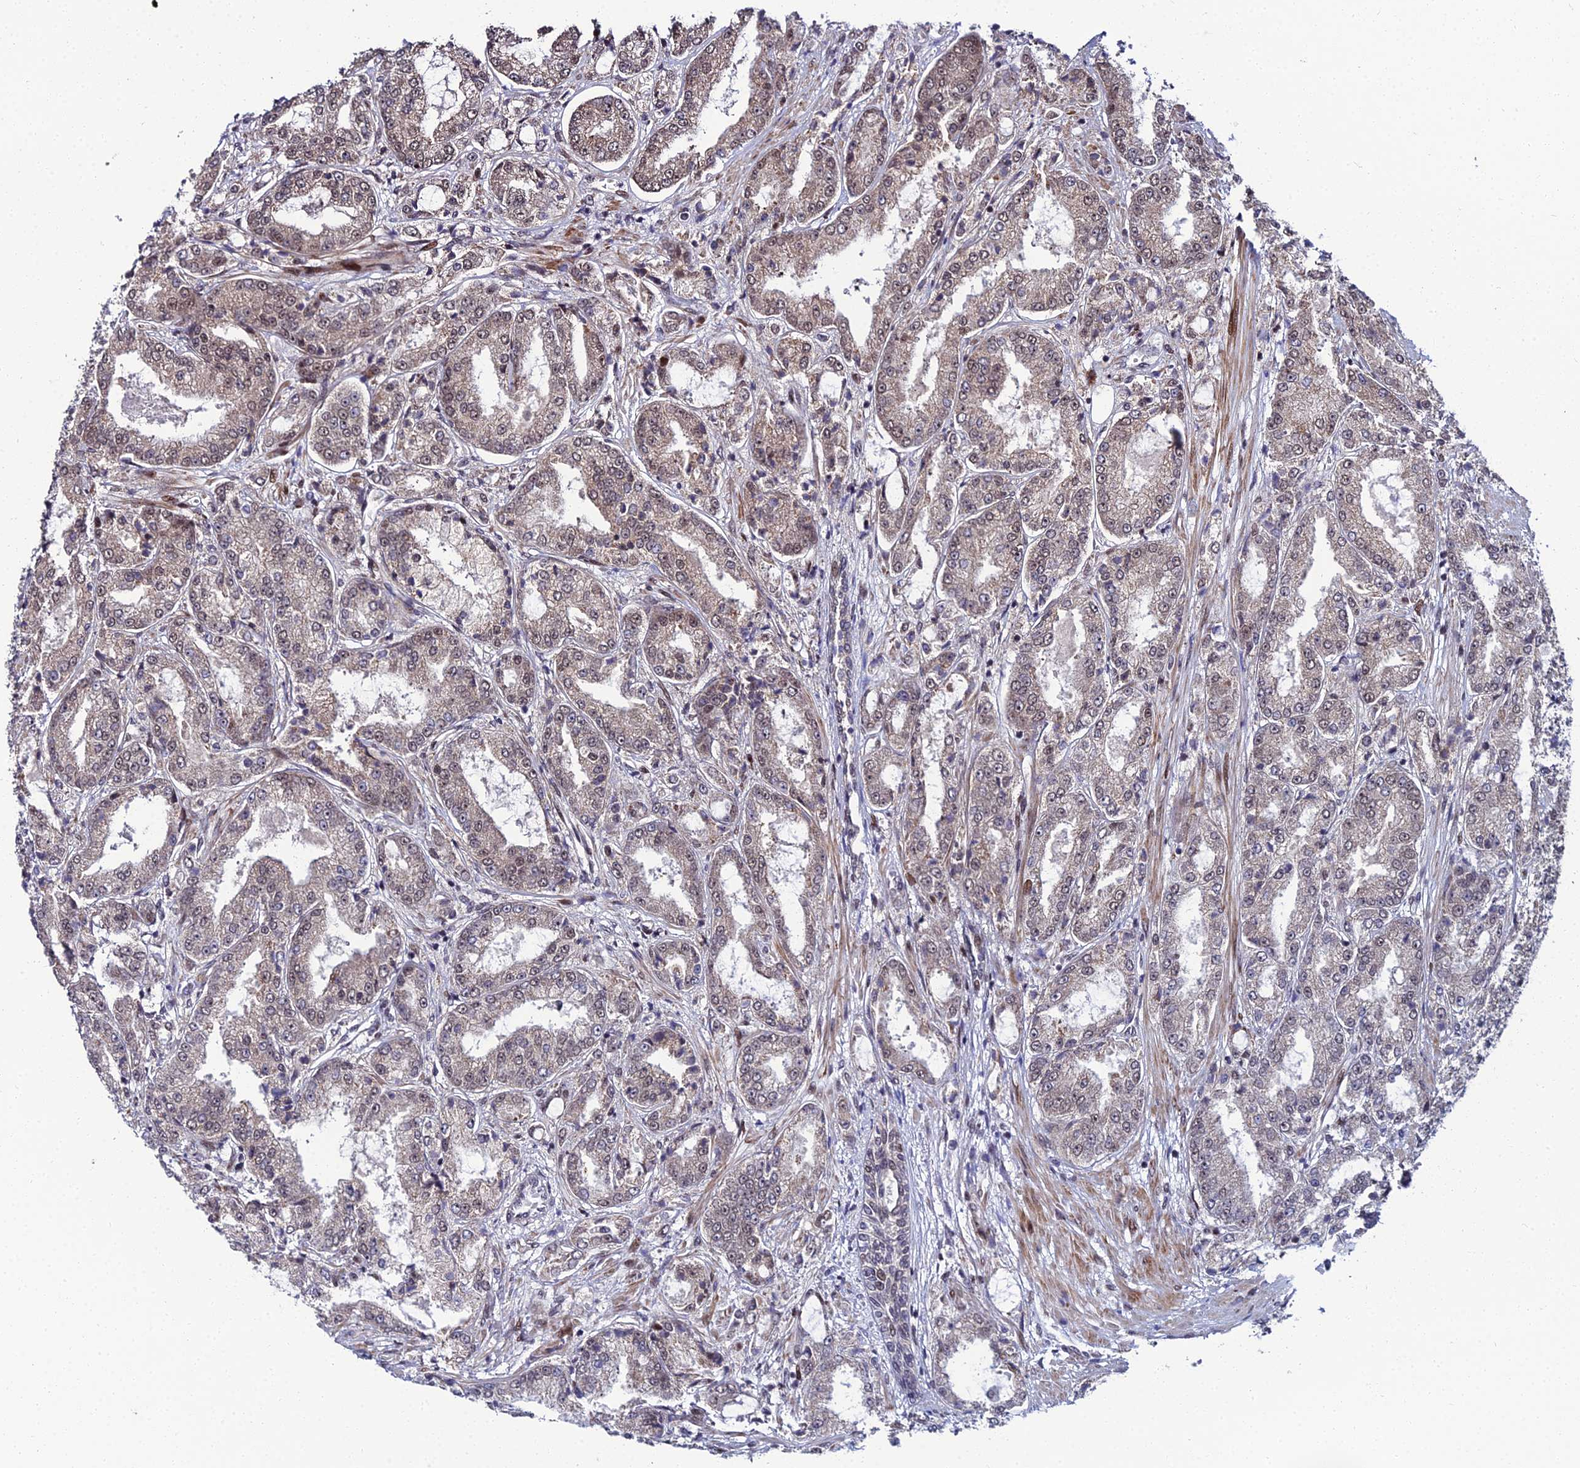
{"staining": {"intensity": "weak", "quantity": ">75%", "location": "cytoplasmic/membranous,nuclear"}, "tissue": "prostate cancer", "cell_type": "Tumor cells", "image_type": "cancer", "snomed": [{"axis": "morphology", "description": "Adenocarcinoma, High grade"}, {"axis": "topography", "description": "Prostate"}], "caption": "Prostate high-grade adenocarcinoma tissue exhibits weak cytoplasmic/membranous and nuclear staining in approximately >75% of tumor cells", "gene": "ZNF668", "patient": {"sex": "male", "age": 71}}